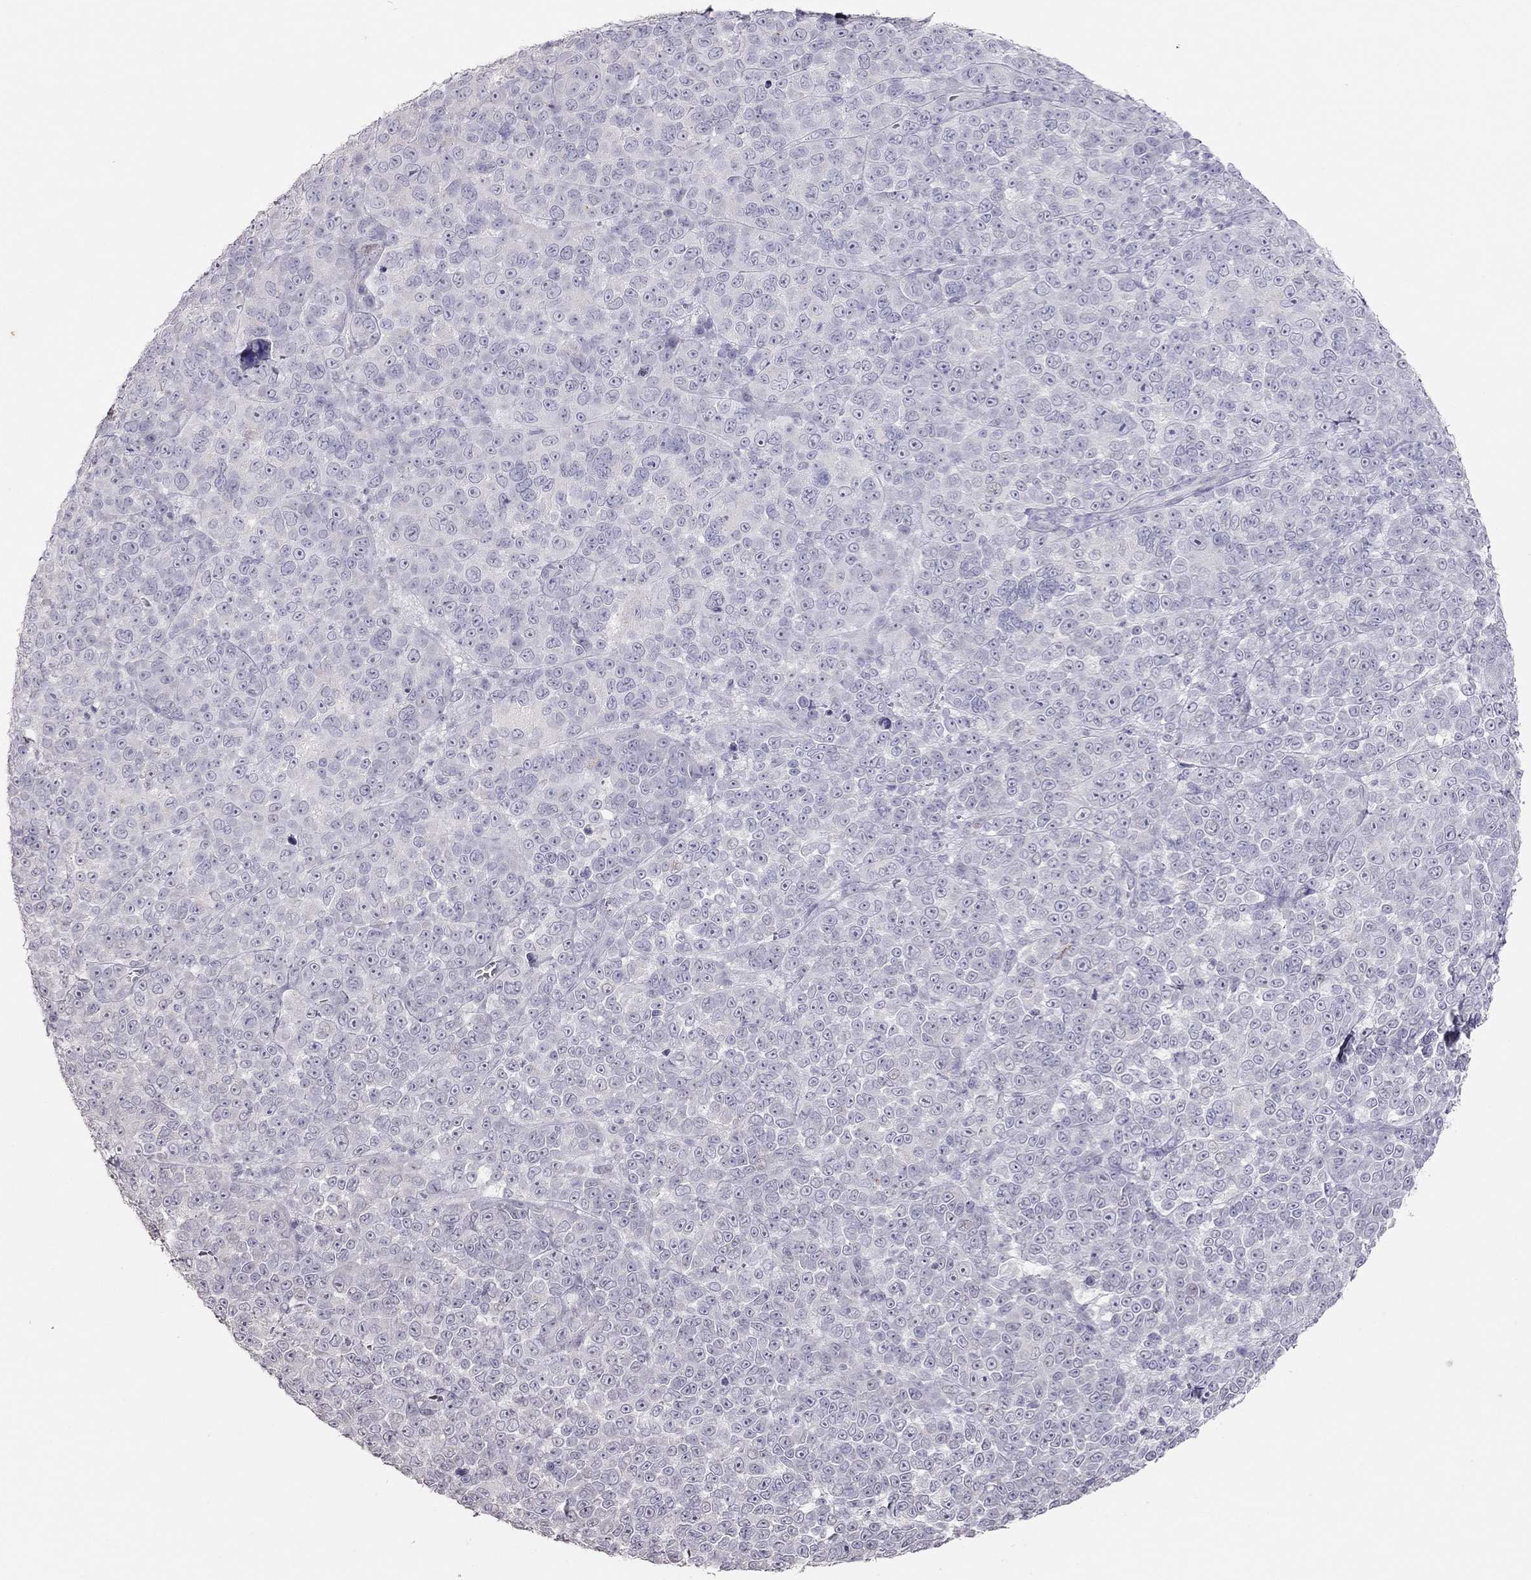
{"staining": {"intensity": "negative", "quantity": "none", "location": "none"}, "tissue": "melanoma", "cell_type": "Tumor cells", "image_type": "cancer", "snomed": [{"axis": "morphology", "description": "Malignant melanoma, NOS"}, {"axis": "topography", "description": "Skin"}], "caption": "DAB (3,3'-diaminobenzidine) immunohistochemical staining of human melanoma shows no significant staining in tumor cells.", "gene": "TSHB", "patient": {"sex": "female", "age": 95}}